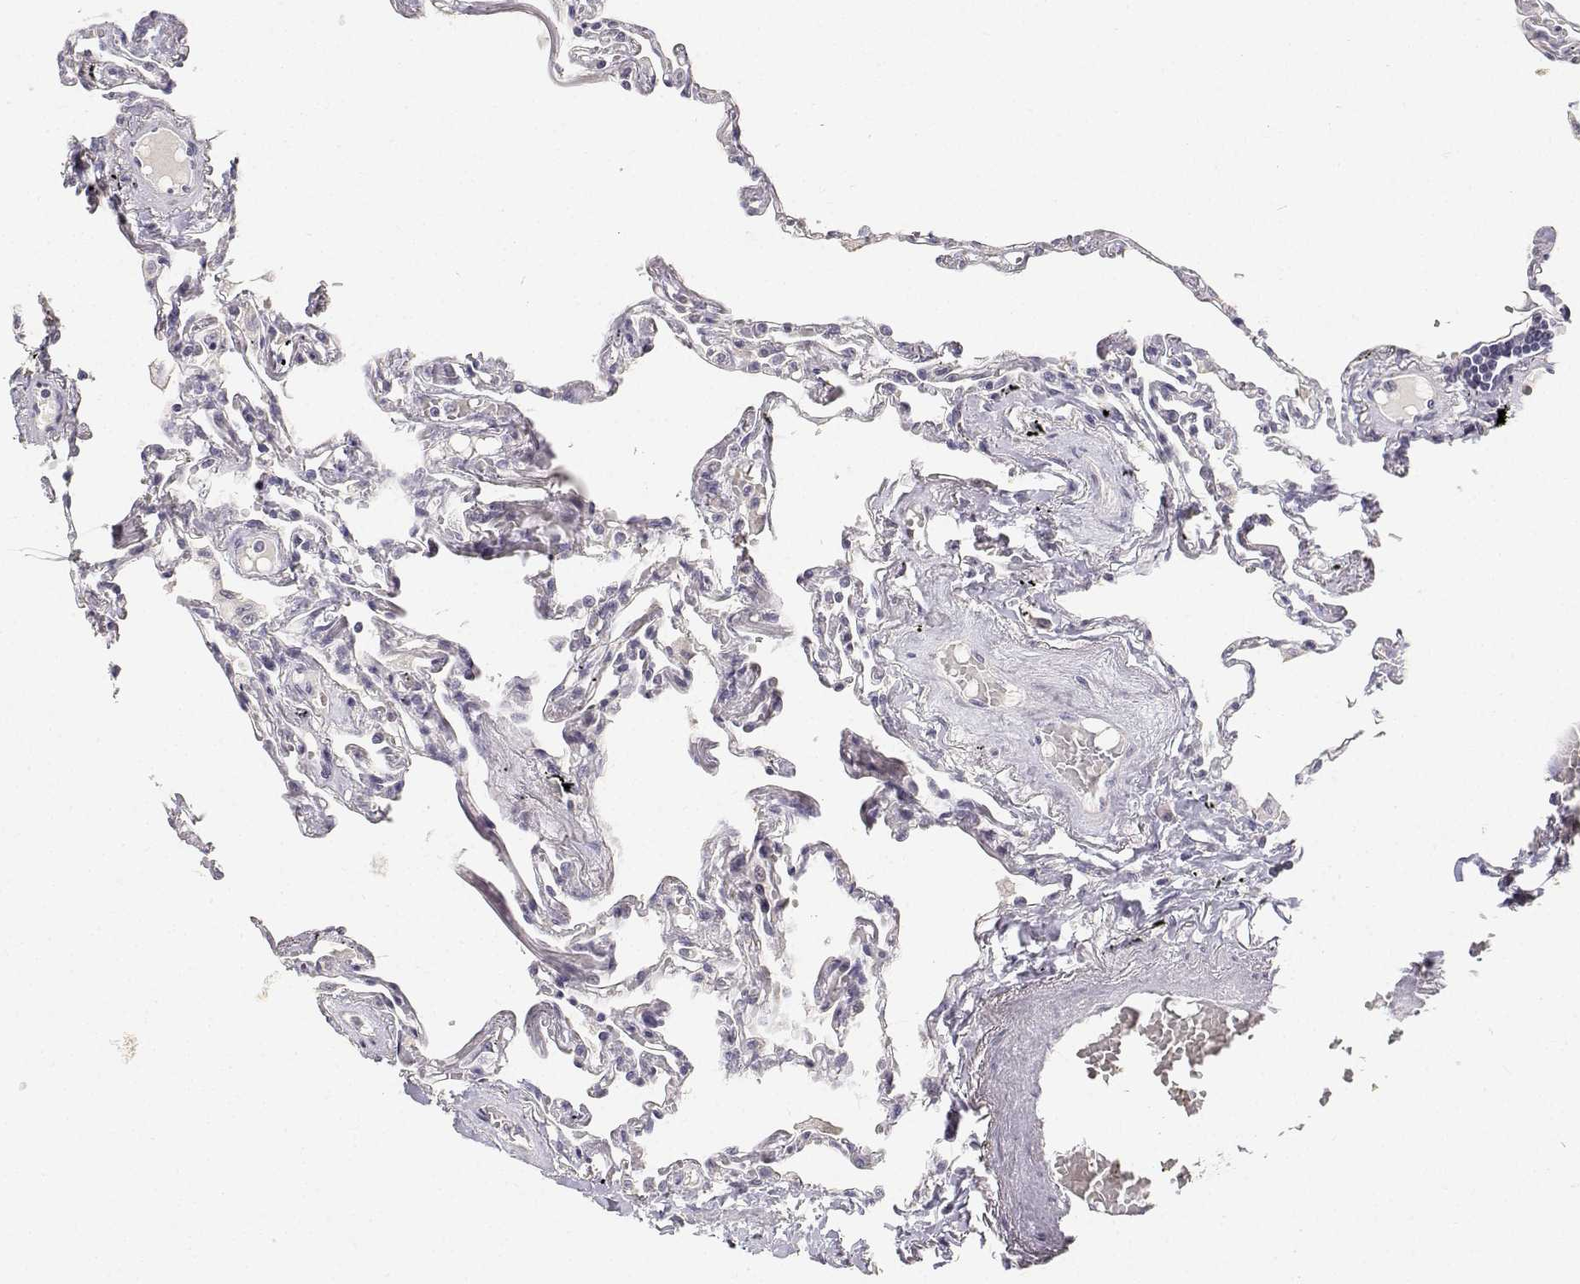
{"staining": {"intensity": "negative", "quantity": "none", "location": "none"}, "tissue": "lung", "cell_type": "Alveolar cells", "image_type": "normal", "snomed": [{"axis": "morphology", "description": "Normal tissue, NOS"}, {"axis": "topography", "description": "Lung"}], "caption": "DAB (3,3'-diaminobenzidine) immunohistochemical staining of normal lung shows no significant staining in alveolar cells. (DAB (3,3'-diaminobenzidine) immunohistochemistry (IHC), high magnification).", "gene": "PAEP", "patient": {"sex": "female", "age": 67}}